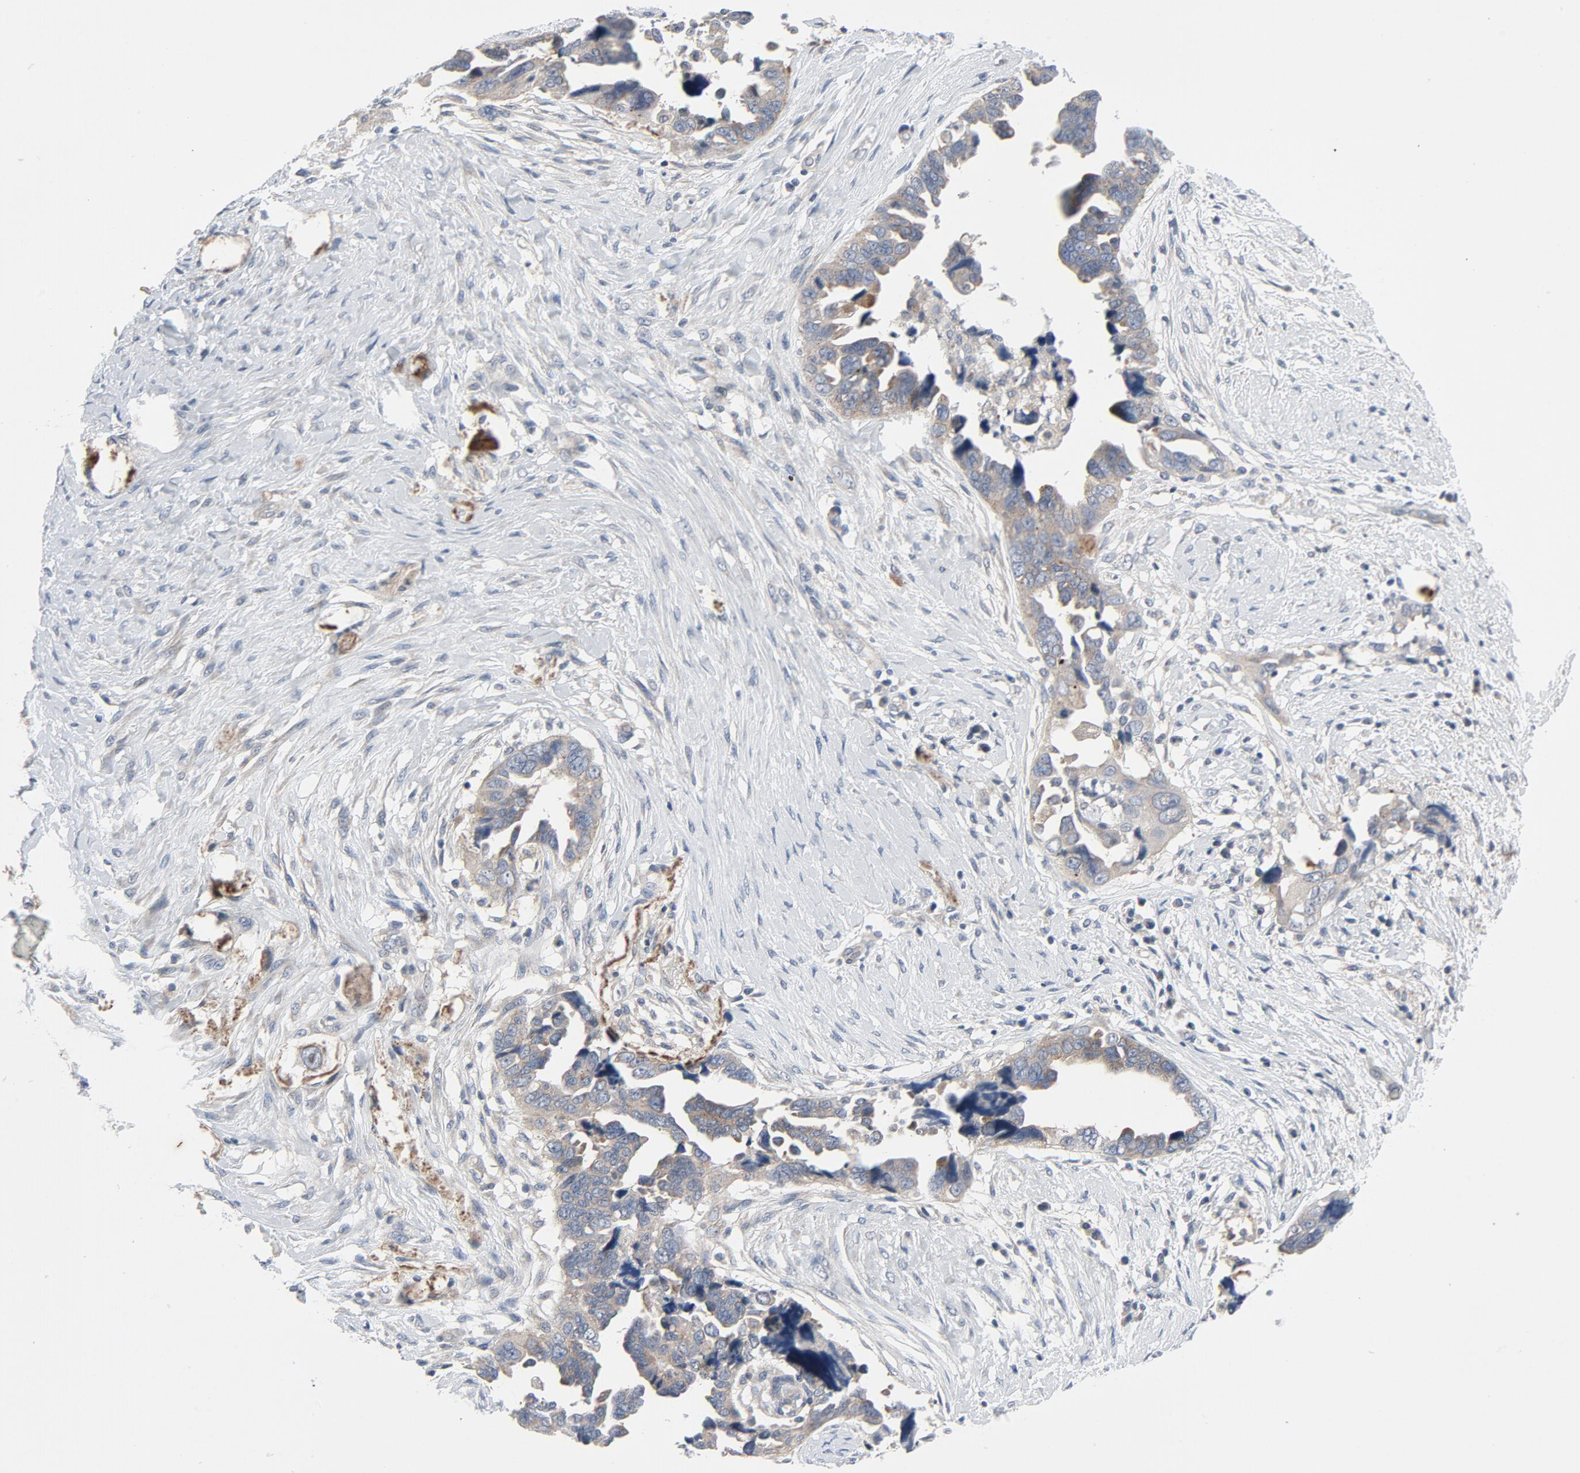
{"staining": {"intensity": "weak", "quantity": ">75%", "location": "cytoplasmic/membranous"}, "tissue": "ovarian cancer", "cell_type": "Tumor cells", "image_type": "cancer", "snomed": [{"axis": "morphology", "description": "Cystadenocarcinoma, serous, NOS"}, {"axis": "topography", "description": "Ovary"}], "caption": "This histopathology image displays ovarian cancer stained with immunohistochemistry to label a protein in brown. The cytoplasmic/membranous of tumor cells show weak positivity for the protein. Nuclei are counter-stained blue.", "gene": "TSG101", "patient": {"sex": "female", "age": 63}}